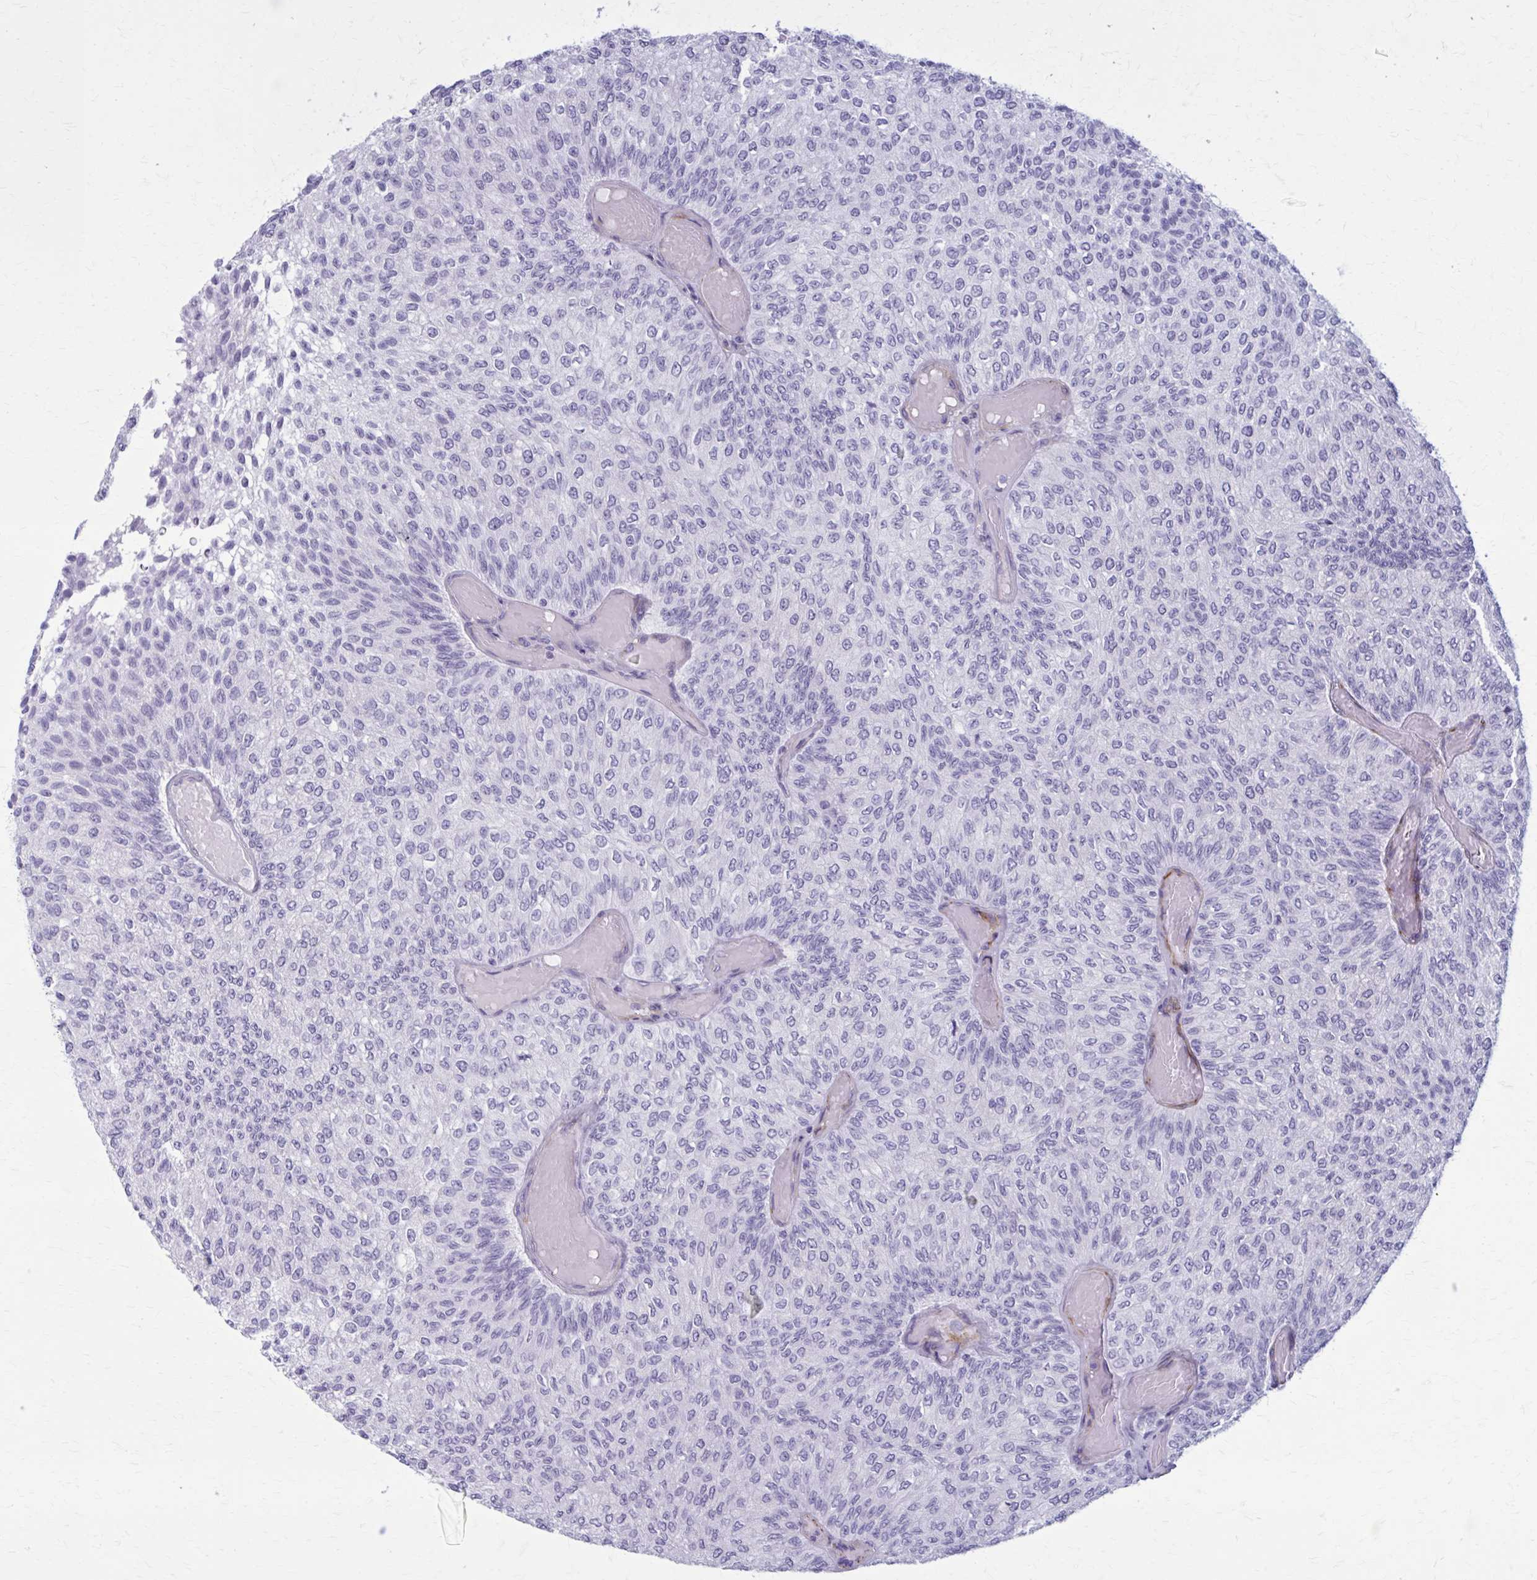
{"staining": {"intensity": "negative", "quantity": "none", "location": "none"}, "tissue": "urothelial cancer", "cell_type": "Tumor cells", "image_type": "cancer", "snomed": [{"axis": "morphology", "description": "Urothelial carcinoma, Low grade"}, {"axis": "topography", "description": "Urinary bladder"}], "caption": "This is an IHC photomicrograph of human urothelial carcinoma (low-grade). There is no positivity in tumor cells.", "gene": "AKAP12", "patient": {"sex": "male", "age": 78}}